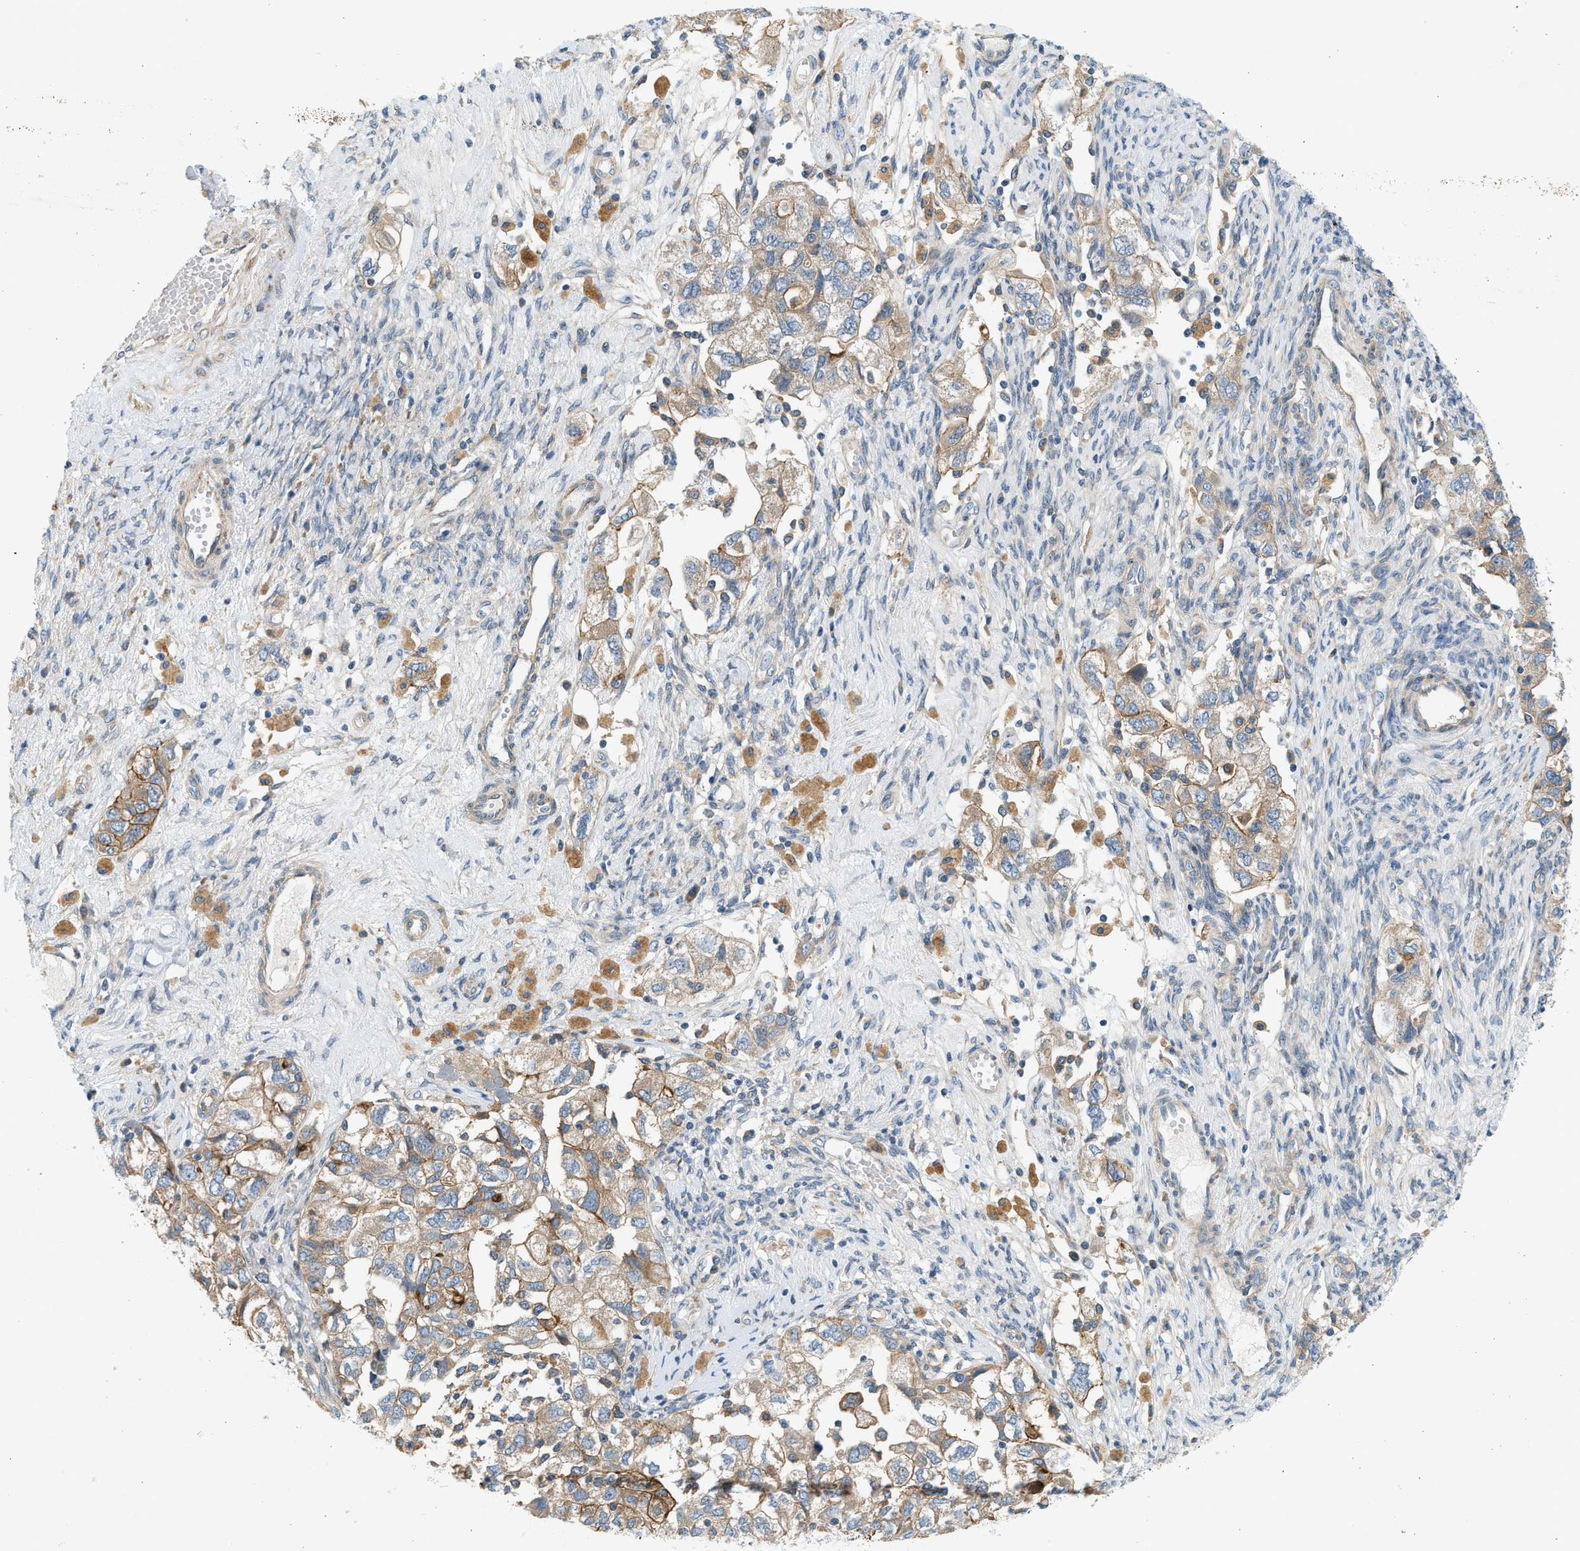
{"staining": {"intensity": "weak", "quantity": "<25%", "location": "cytoplasmic/membranous"}, "tissue": "ovarian cancer", "cell_type": "Tumor cells", "image_type": "cancer", "snomed": [{"axis": "morphology", "description": "Carcinoma, NOS"}, {"axis": "morphology", "description": "Cystadenocarcinoma, serous, NOS"}, {"axis": "topography", "description": "Ovary"}], "caption": "Photomicrograph shows no significant protein expression in tumor cells of ovarian cancer (carcinoma).", "gene": "KDELR2", "patient": {"sex": "female", "age": 69}}